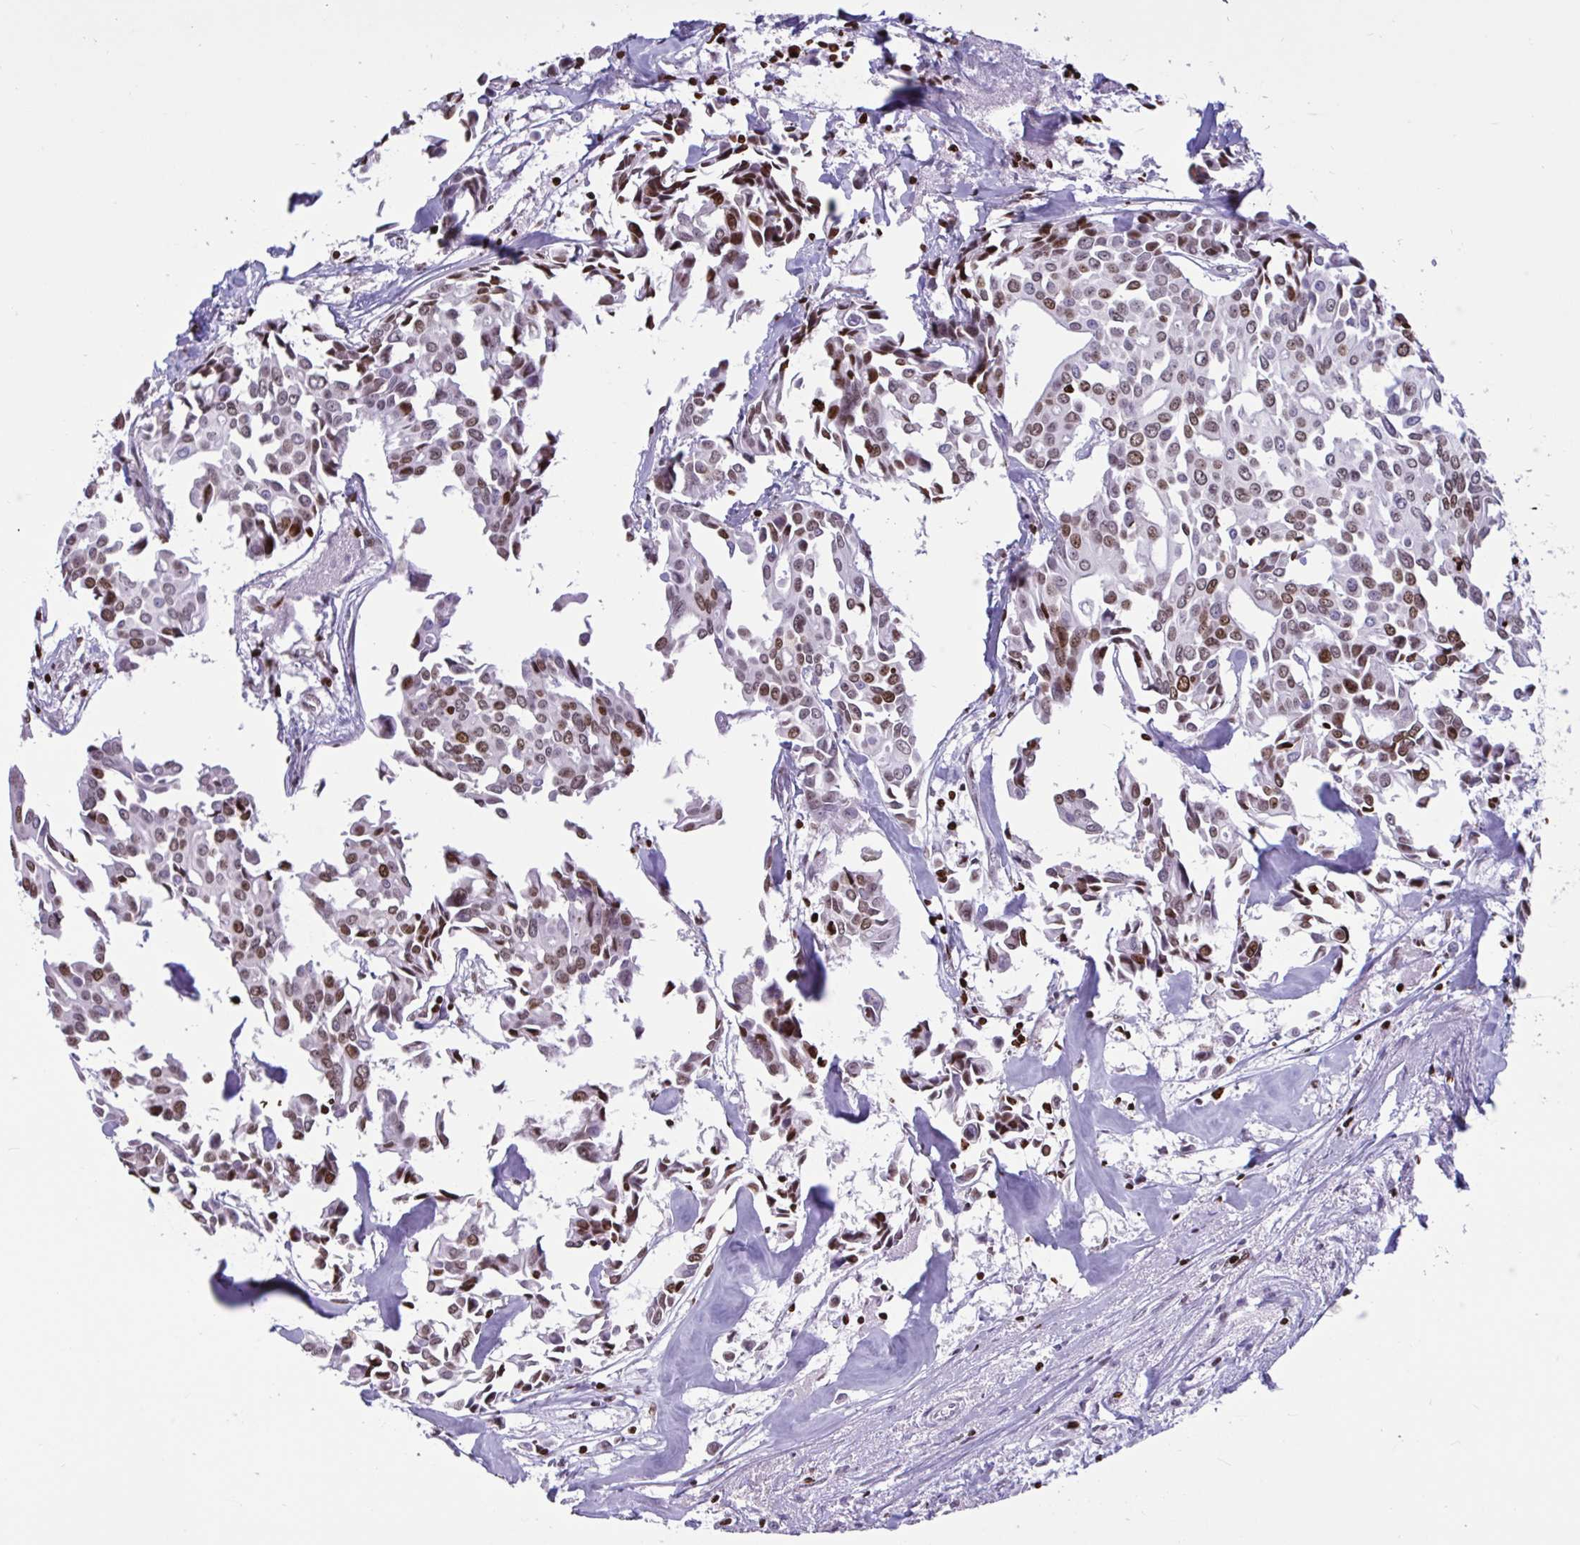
{"staining": {"intensity": "weak", "quantity": "25%-75%", "location": "nuclear"}, "tissue": "breast cancer", "cell_type": "Tumor cells", "image_type": "cancer", "snomed": [{"axis": "morphology", "description": "Duct carcinoma"}, {"axis": "topography", "description": "Breast"}], "caption": "This micrograph demonstrates immunohistochemistry (IHC) staining of infiltrating ductal carcinoma (breast), with low weak nuclear expression in about 25%-75% of tumor cells.", "gene": "HMGB2", "patient": {"sex": "female", "age": 54}}